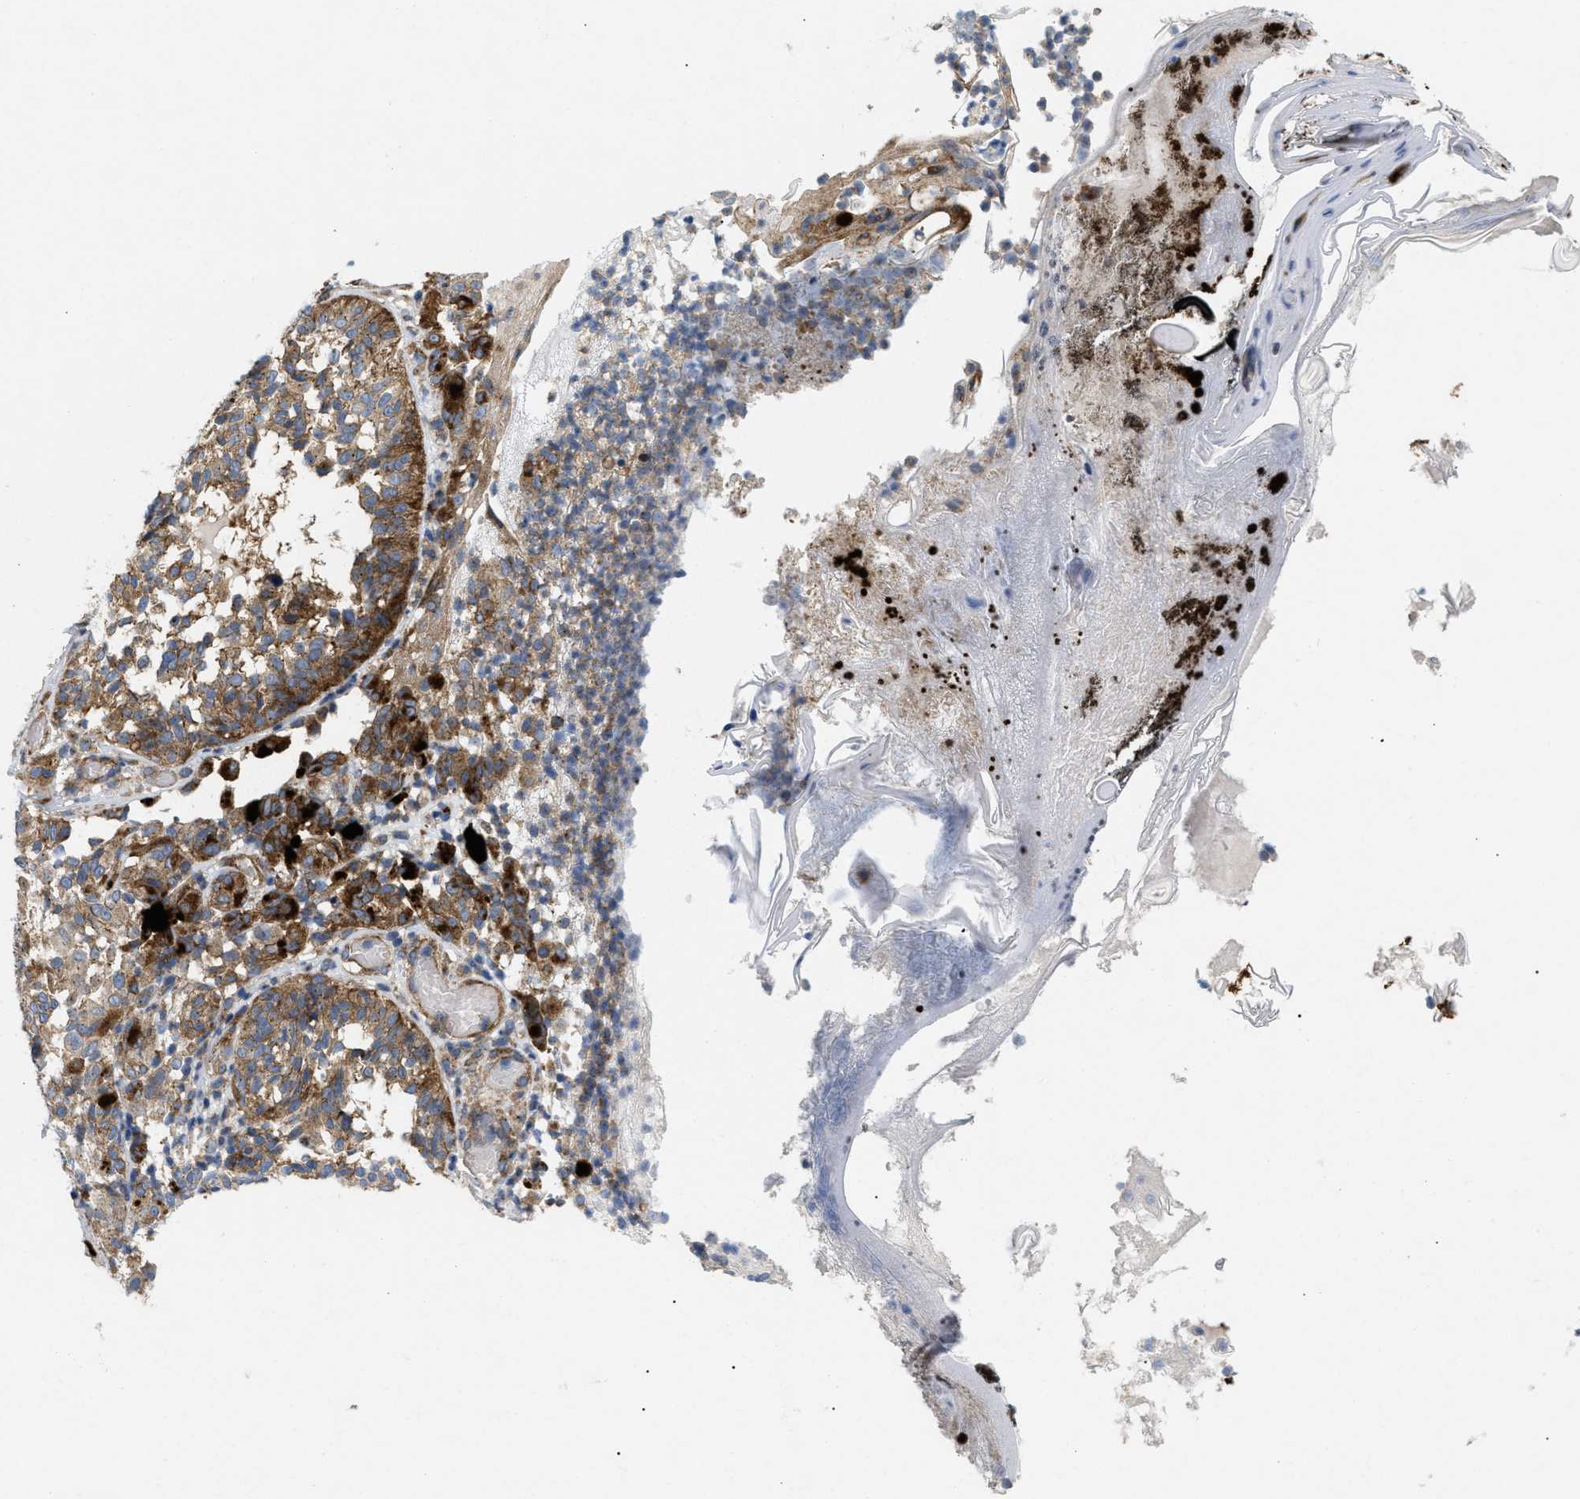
{"staining": {"intensity": "moderate", "quantity": ">75%", "location": "cytoplasmic/membranous"}, "tissue": "melanoma", "cell_type": "Tumor cells", "image_type": "cancer", "snomed": [{"axis": "morphology", "description": "Malignant melanoma, NOS"}, {"axis": "topography", "description": "Skin"}], "caption": "An IHC image of tumor tissue is shown. Protein staining in brown labels moderate cytoplasmic/membranous positivity in malignant melanoma within tumor cells.", "gene": "DCTN4", "patient": {"sex": "female", "age": 46}}